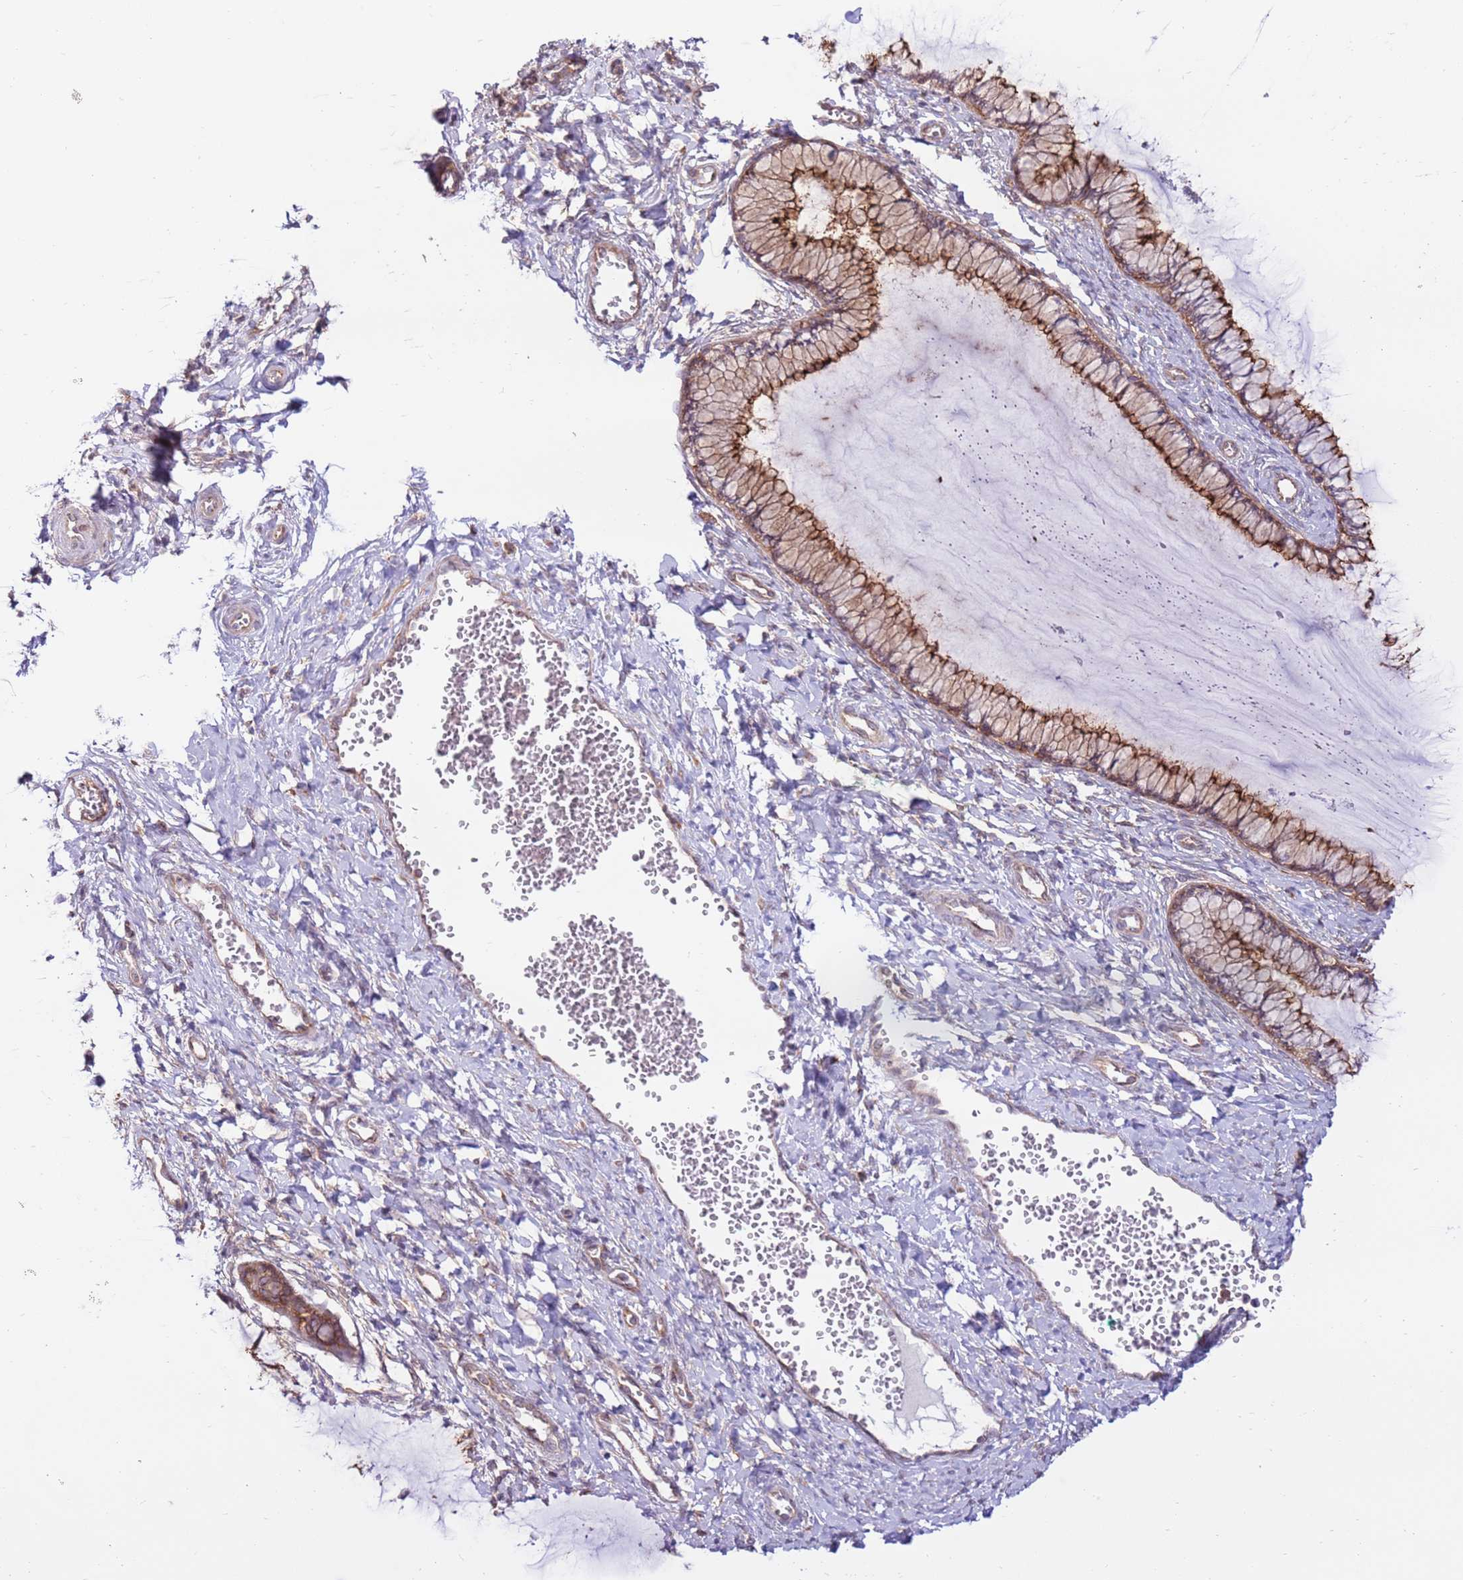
{"staining": {"intensity": "moderate", "quantity": ">75%", "location": "cytoplasmic/membranous"}, "tissue": "cervix", "cell_type": "Glandular cells", "image_type": "normal", "snomed": [{"axis": "morphology", "description": "Normal tissue, NOS"}, {"axis": "morphology", "description": "Adenocarcinoma, NOS"}, {"axis": "topography", "description": "Cervix"}], "caption": "A high-resolution photomicrograph shows immunohistochemistry (IHC) staining of benign cervix, which shows moderate cytoplasmic/membranous positivity in about >75% of glandular cells. (DAB IHC, brown staining for protein, blue staining for nuclei).", "gene": "DDX19B", "patient": {"sex": "female", "age": 29}}